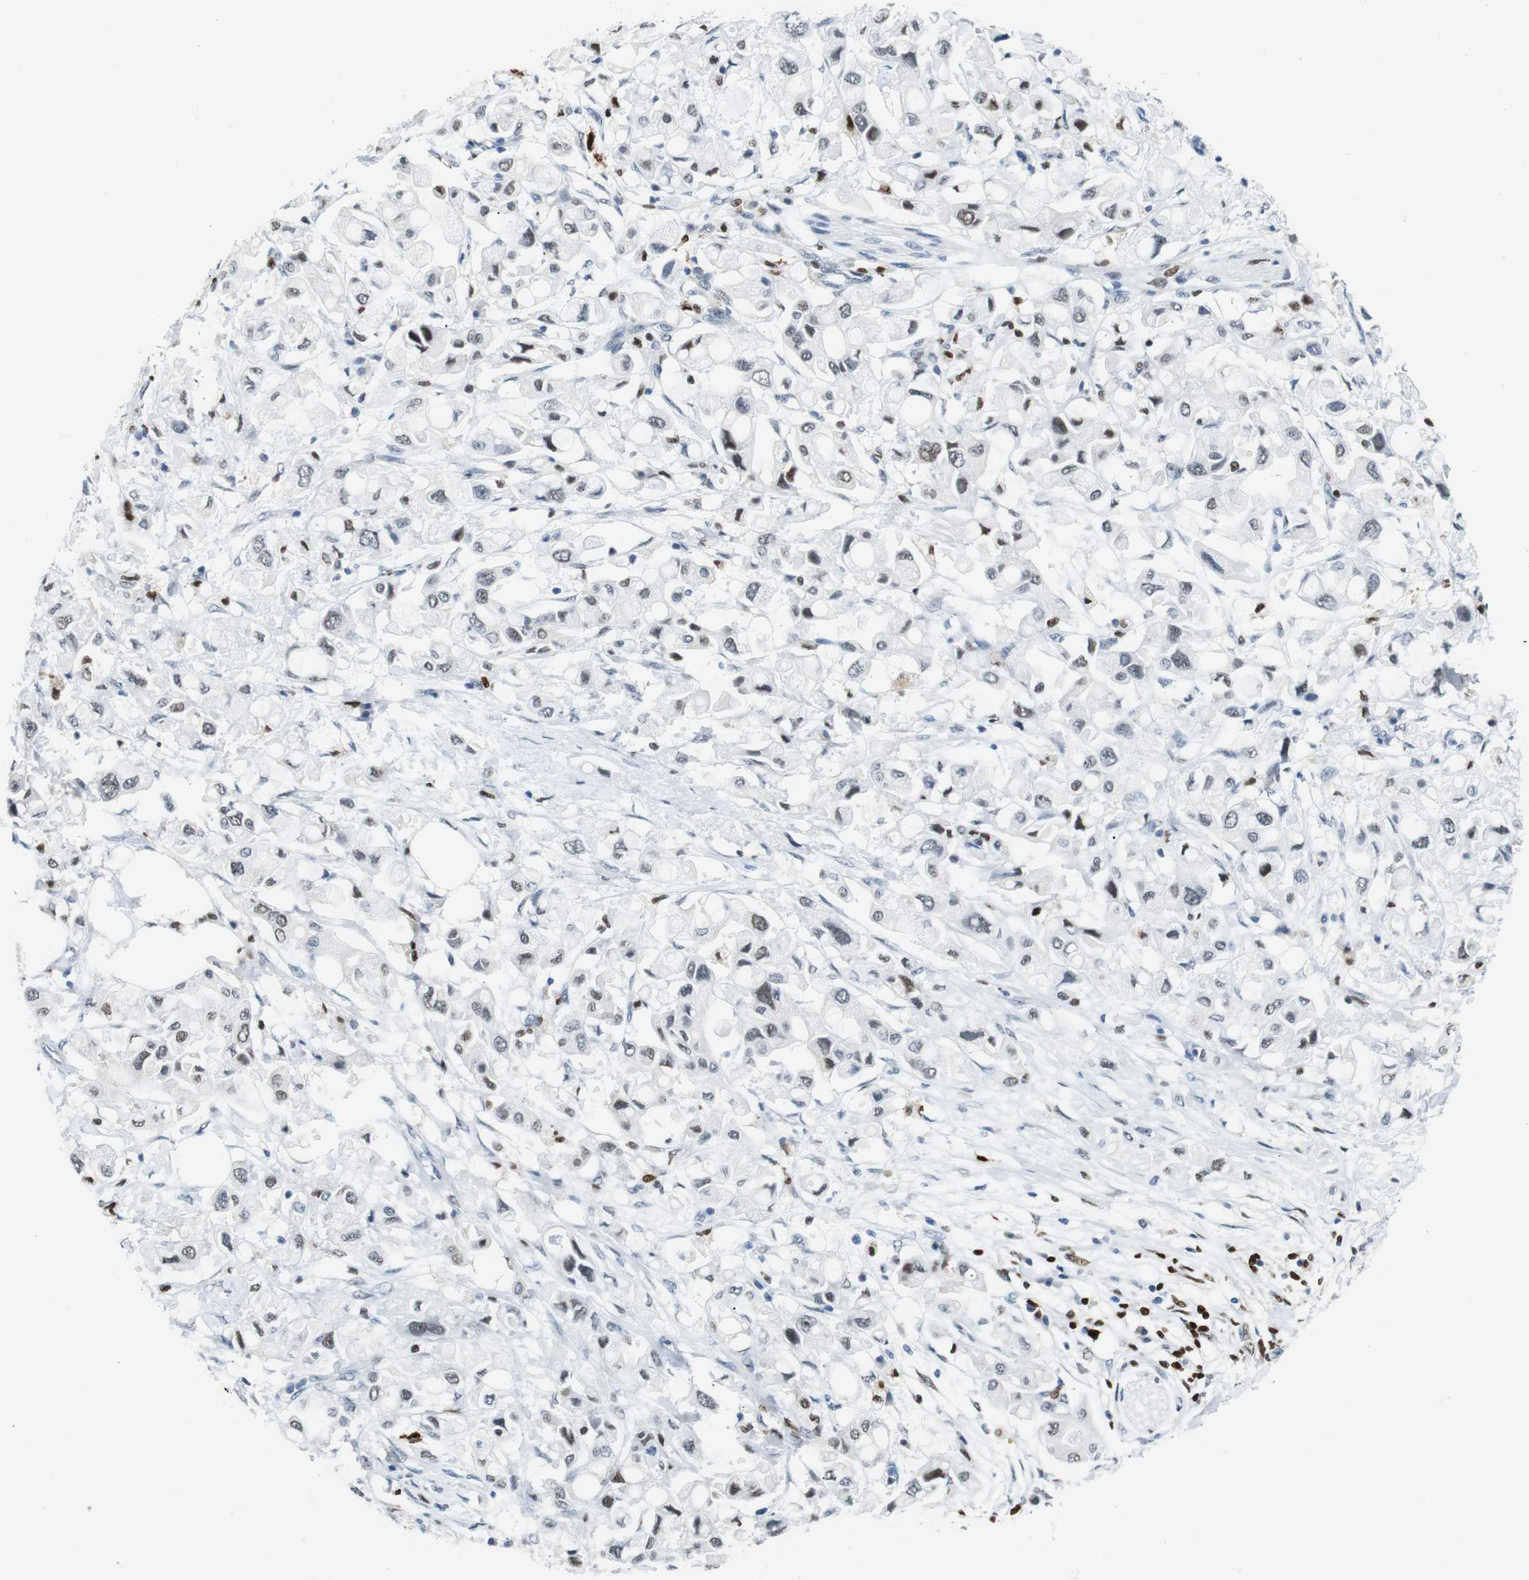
{"staining": {"intensity": "weak", "quantity": "25%-75%", "location": "nuclear"}, "tissue": "pancreatic cancer", "cell_type": "Tumor cells", "image_type": "cancer", "snomed": [{"axis": "morphology", "description": "Adenocarcinoma, NOS"}, {"axis": "topography", "description": "Pancreas"}], "caption": "Human pancreatic adenocarcinoma stained with a protein marker shows weak staining in tumor cells.", "gene": "IRF8", "patient": {"sex": "female", "age": 56}}